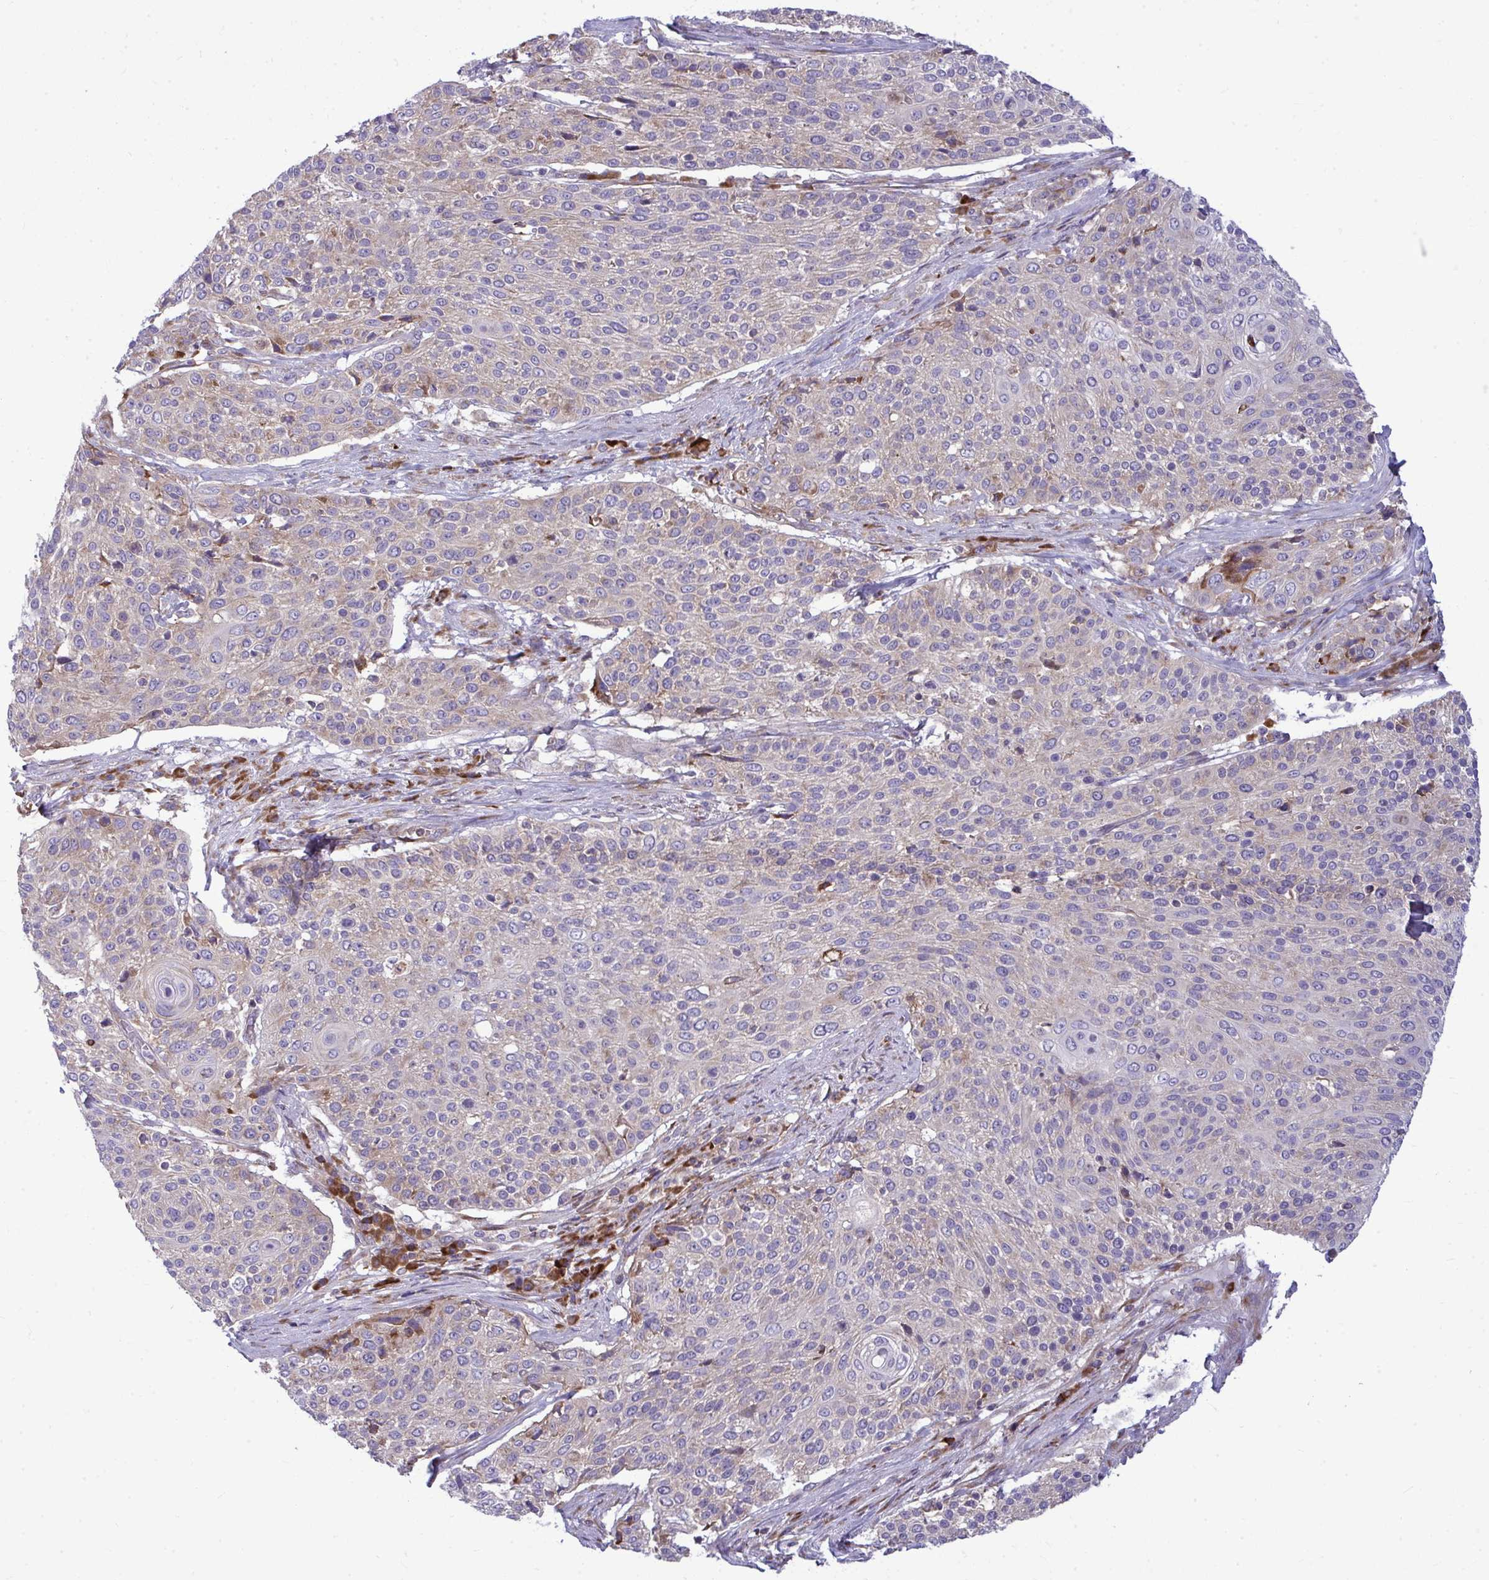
{"staining": {"intensity": "weak", "quantity": "25%-75%", "location": "cytoplasmic/membranous"}, "tissue": "cervical cancer", "cell_type": "Tumor cells", "image_type": "cancer", "snomed": [{"axis": "morphology", "description": "Squamous cell carcinoma, NOS"}, {"axis": "topography", "description": "Cervix"}], "caption": "Weak cytoplasmic/membranous protein expression is present in approximately 25%-75% of tumor cells in squamous cell carcinoma (cervical).", "gene": "GFPT2", "patient": {"sex": "female", "age": 31}}